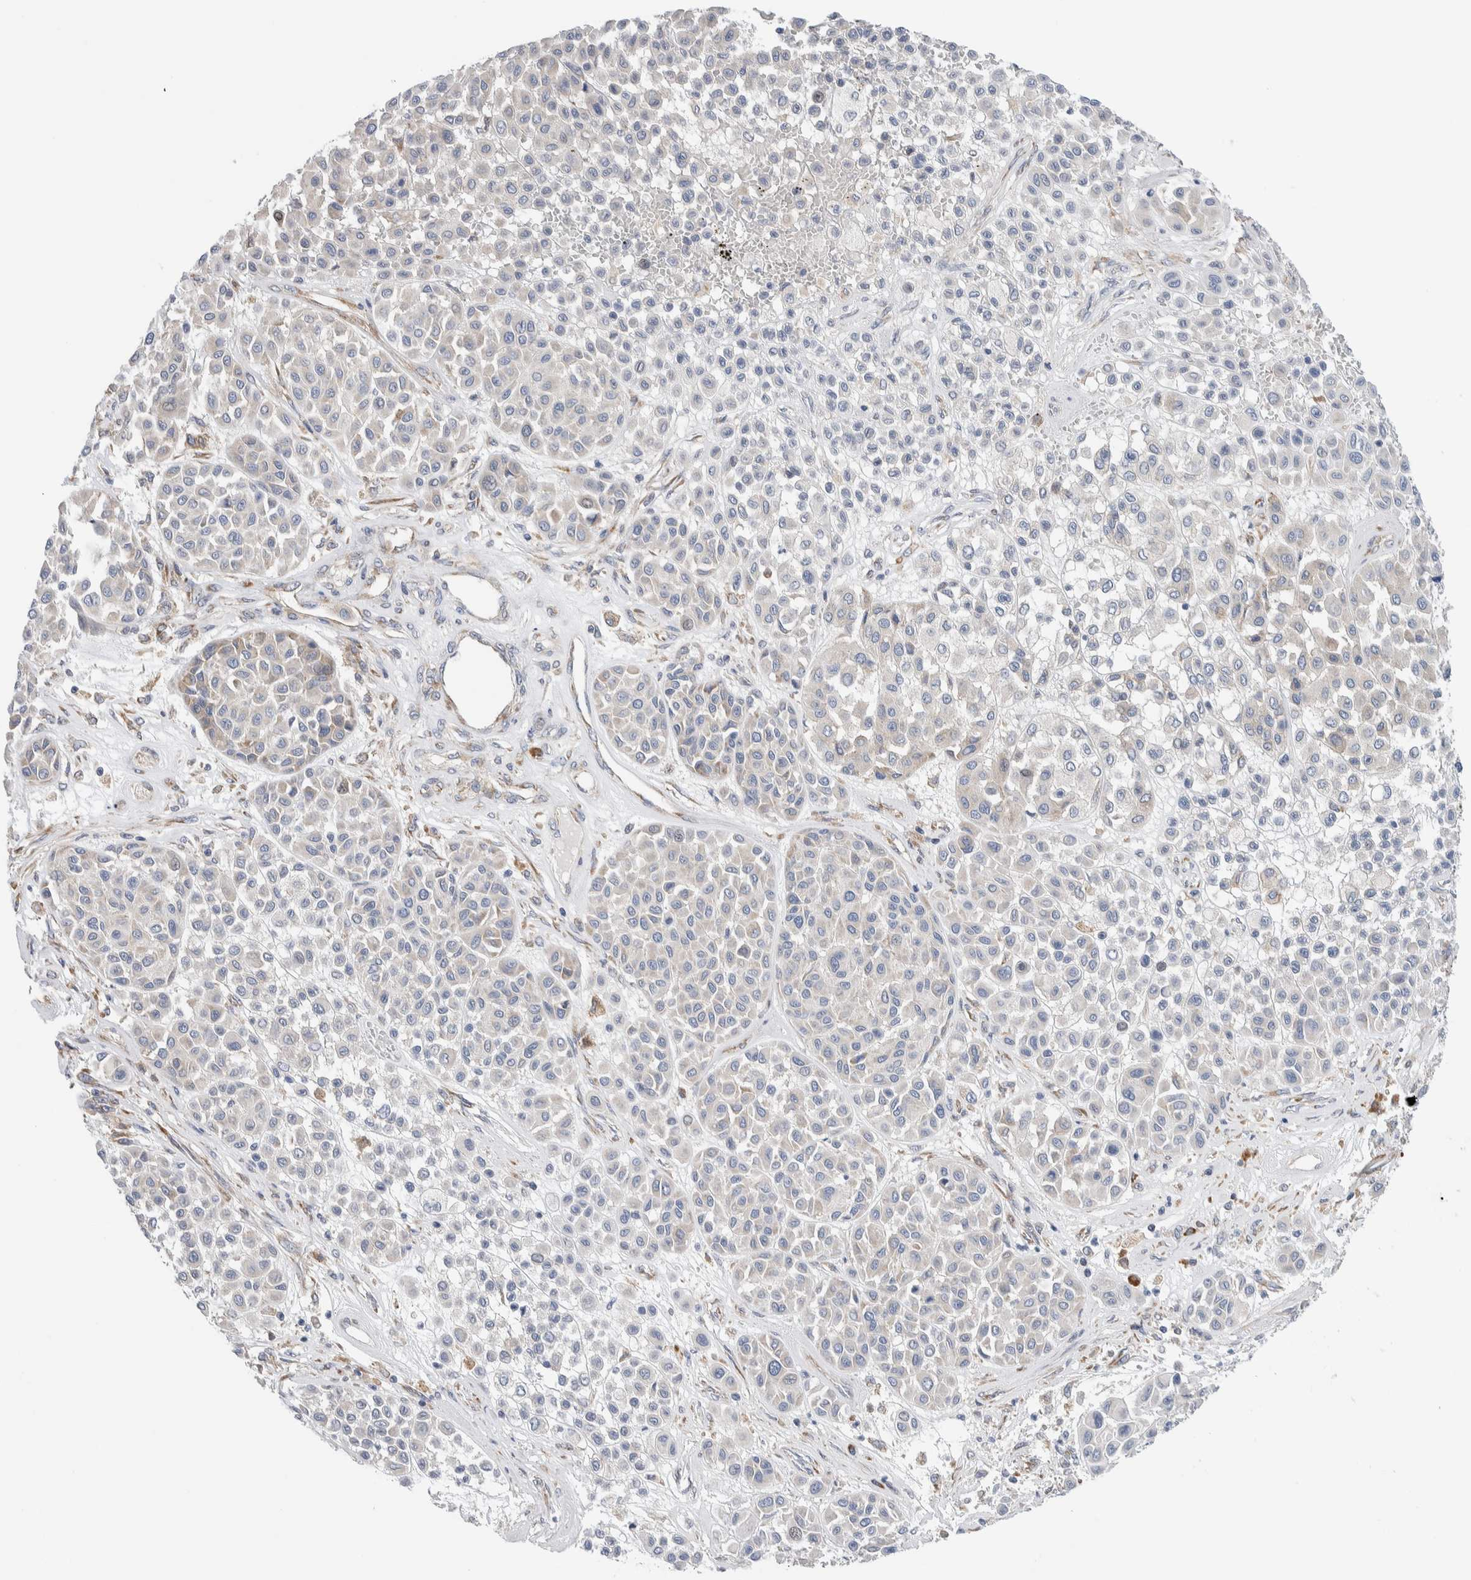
{"staining": {"intensity": "negative", "quantity": "none", "location": "none"}, "tissue": "melanoma", "cell_type": "Tumor cells", "image_type": "cancer", "snomed": [{"axis": "morphology", "description": "Malignant melanoma, Metastatic site"}, {"axis": "topography", "description": "Soft tissue"}], "caption": "Immunohistochemistry image of human melanoma stained for a protein (brown), which shows no positivity in tumor cells.", "gene": "RACK1", "patient": {"sex": "male", "age": 41}}